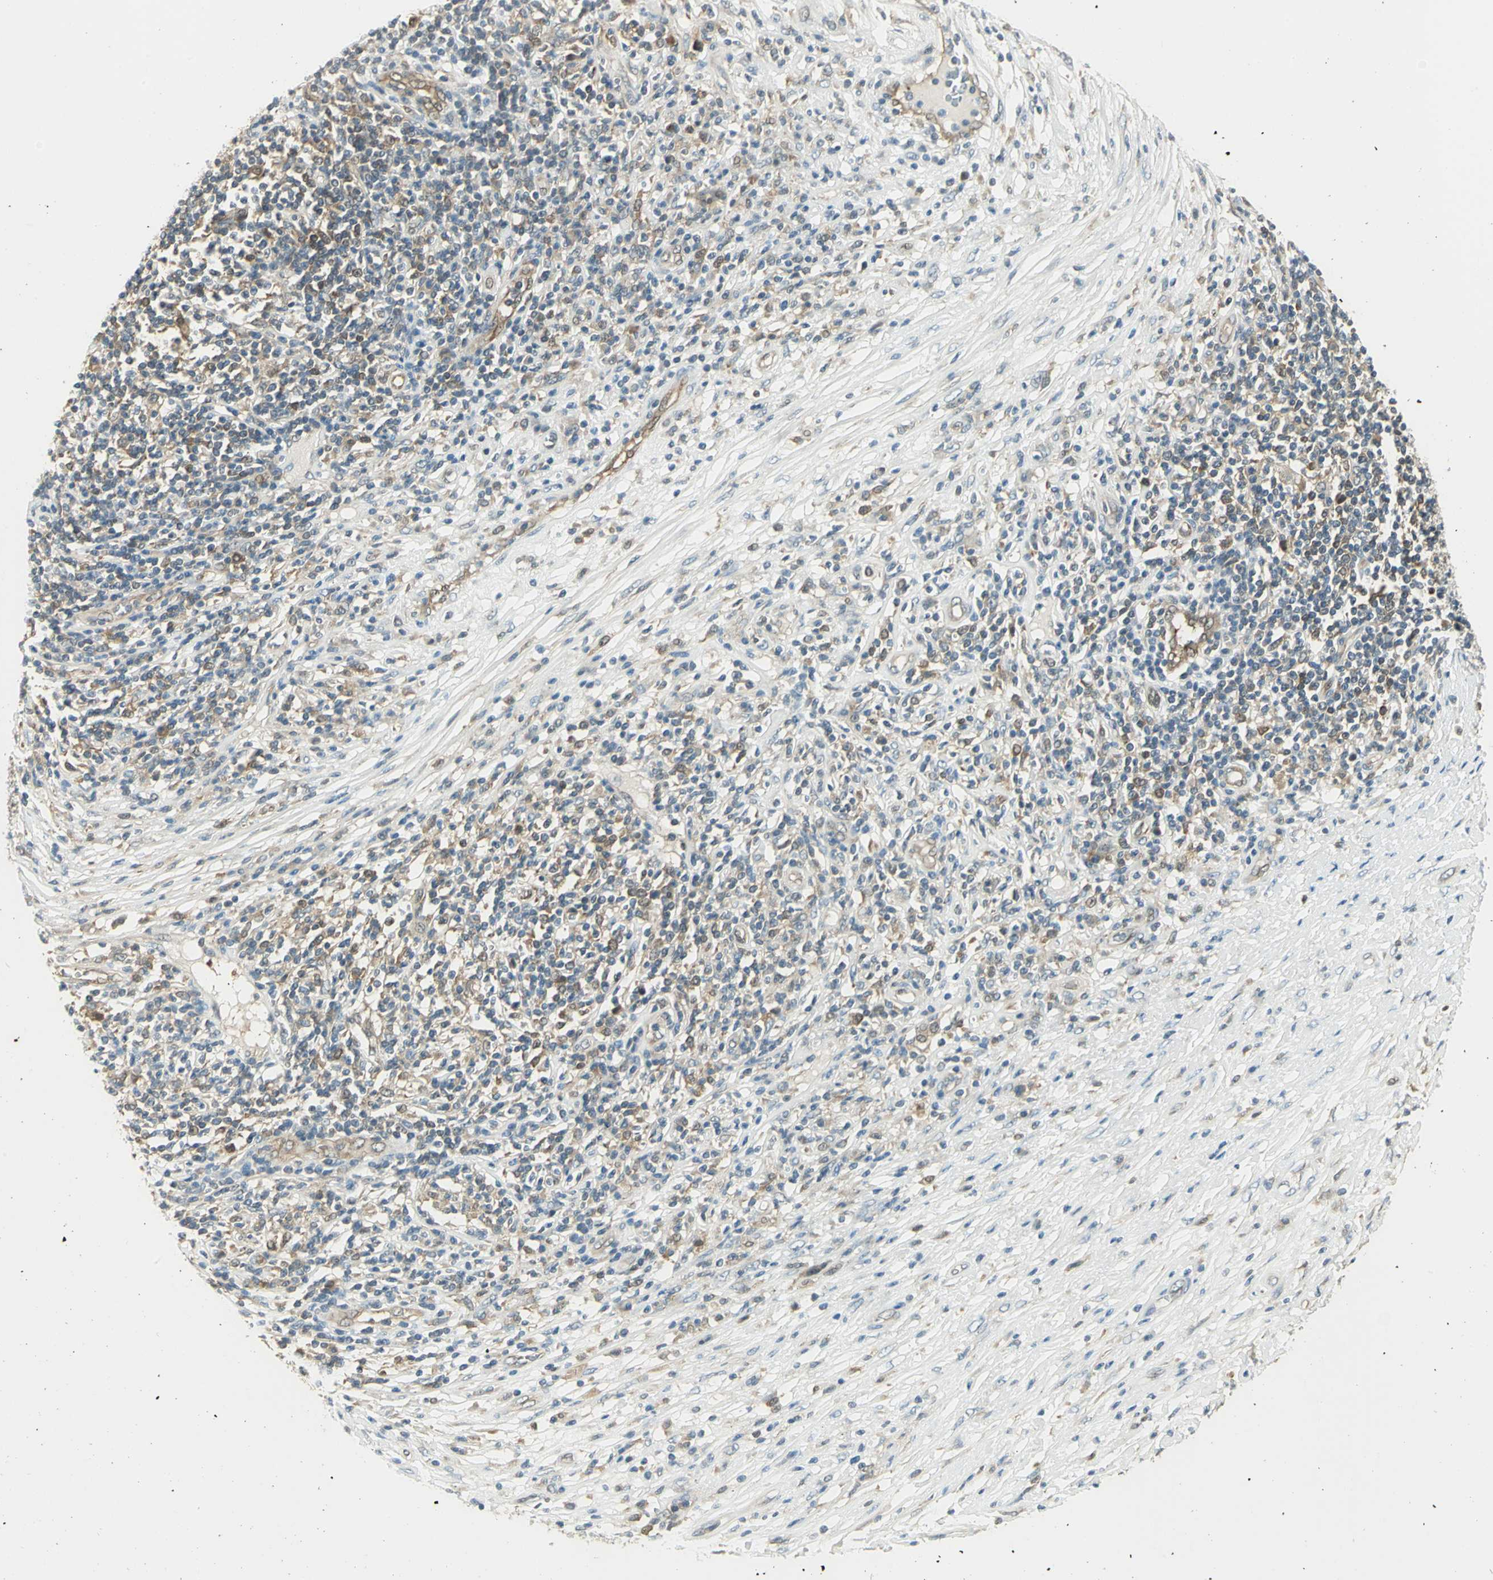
{"staining": {"intensity": "moderate", "quantity": ">75%", "location": "cytoplasmic/membranous"}, "tissue": "lymphoma", "cell_type": "Tumor cells", "image_type": "cancer", "snomed": [{"axis": "morphology", "description": "Malignant lymphoma, non-Hodgkin's type, High grade"}, {"axis": "topography", "description": "Lymph node"}], "caption": "Protein staining exhibits moderate cytoplasmic/membranous expression in approximately >75% of tumor cells in lymphoma.", "gene": "FYN", "patient": {"sex": "female", "age": 84}}